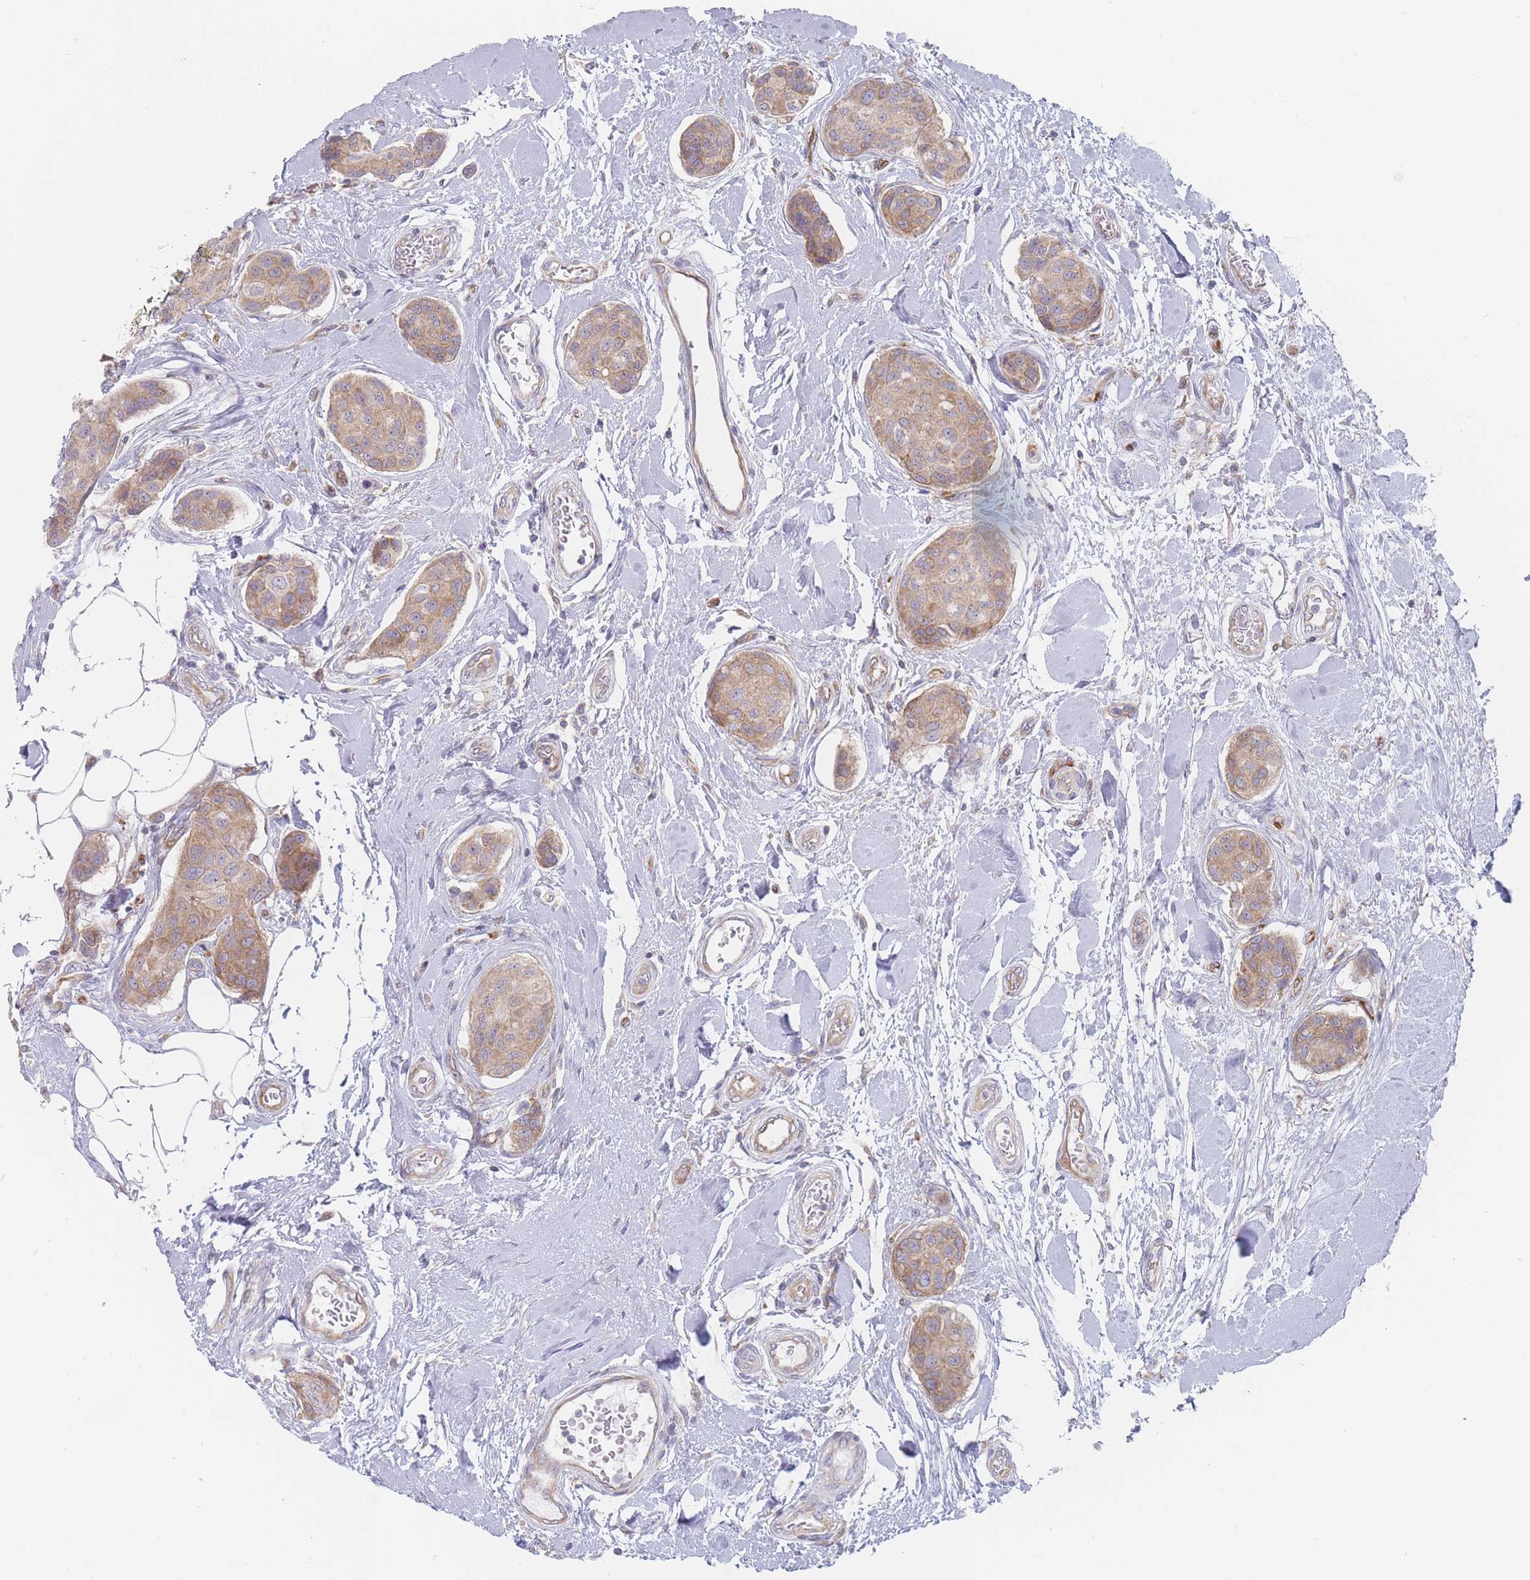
{"staining": {"intensity": "moderate", "quantity": "25%-75%", "location": "cytoplasmic/membranous"}, "tissue": "breast cancer", "cell_type": "Tumor cells", "image_type": "cancer", "snomed": [{"axis": "morphology", "description": "Duct carcinoma"}, {"axis": "topography", "description": "Breast"}, {"axis": "topography", "description": "Lymph node"}], "caption": "Protein staining of breast intraductal carcinoma tissue demonstrates moderate cytoplasmic/membranous staining in about 25%-75% of tumor cells.", "gene": "MAP1S", "patient": {"sex": "female", "age": 80}}